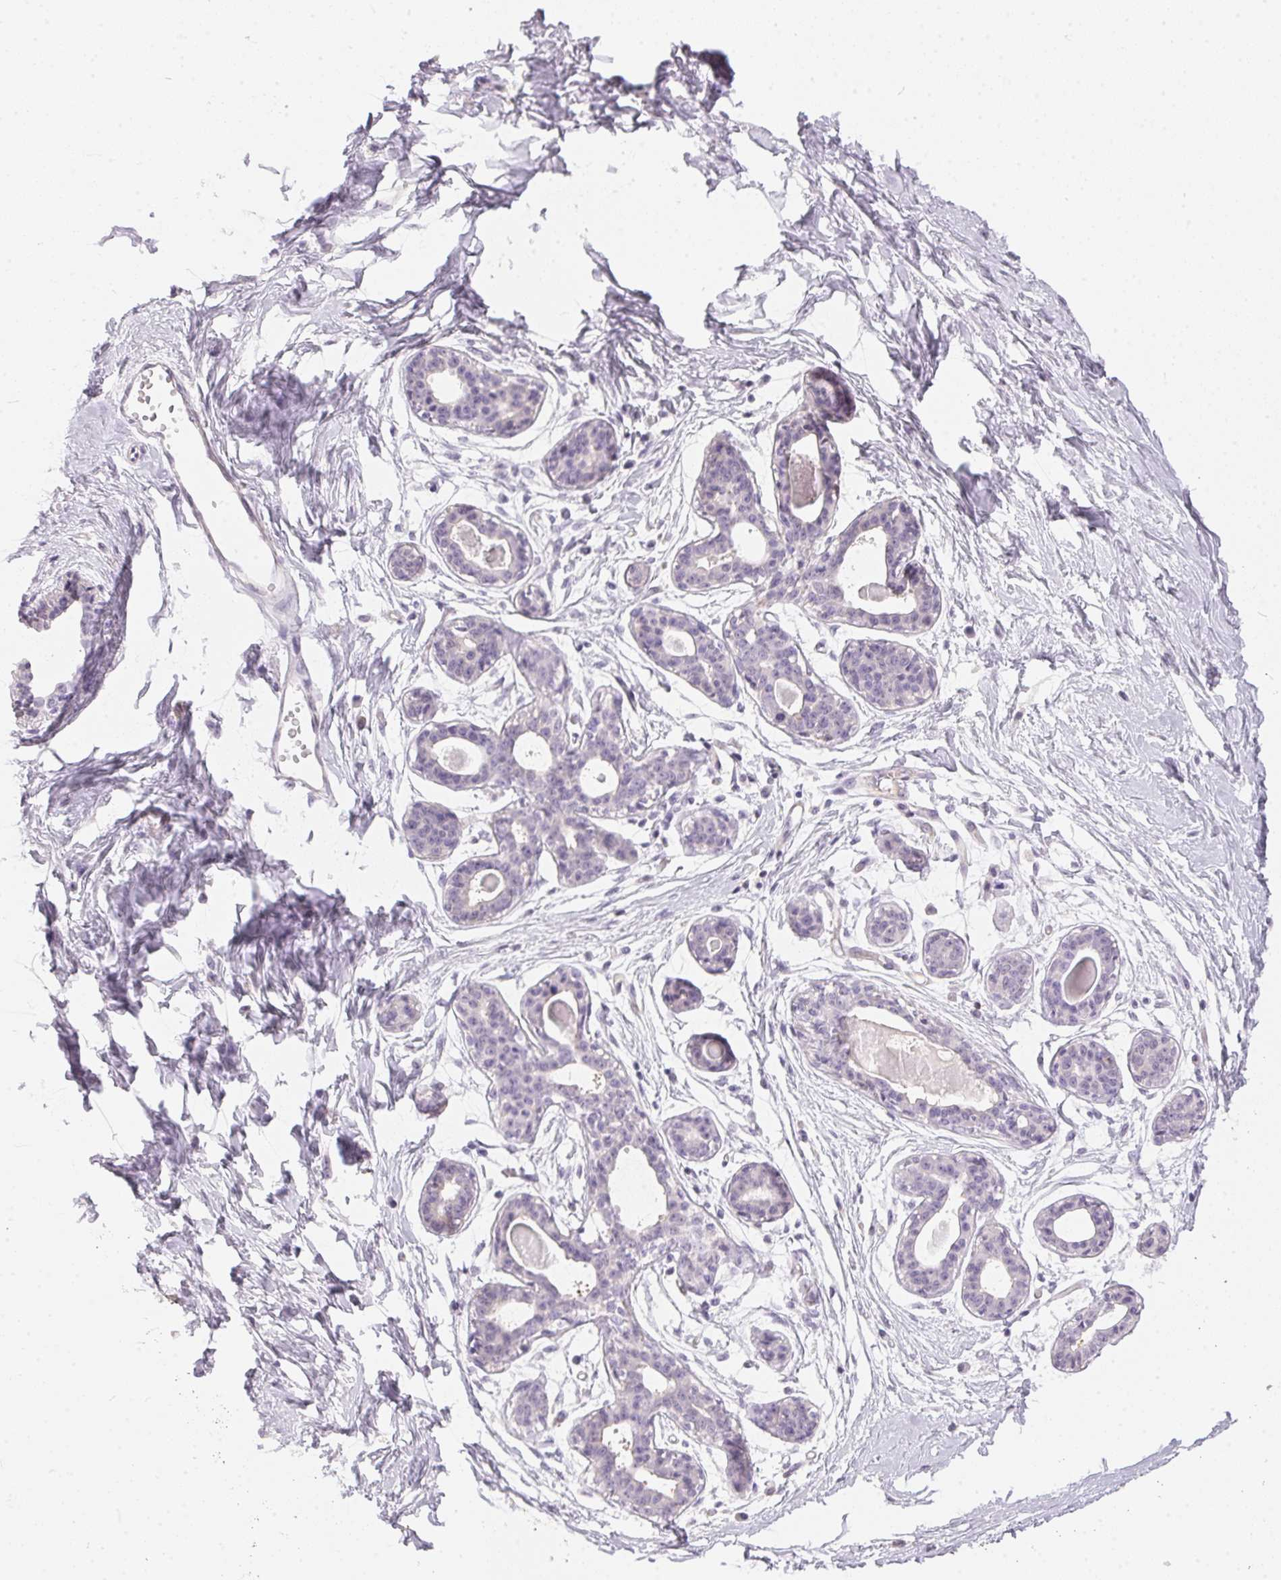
{"staining": {"intensity": "negative", "quantity": "none", "location": "none"}, "tissue": "breast", "cell_type": "Adipocytes", "image_type": "normal", "snomed": [{"axis": "morphology", "description": "Normal tissue, NOS"}, {"axis": "topography", "description": "Breast"}], "caption": "A high-resolution photomicrograph shows IHC staining of benign breast, which exhibits no significant staining in adipocytes.", "gene": "BLMH", "patient": {"sex": "female", "age": 45}}